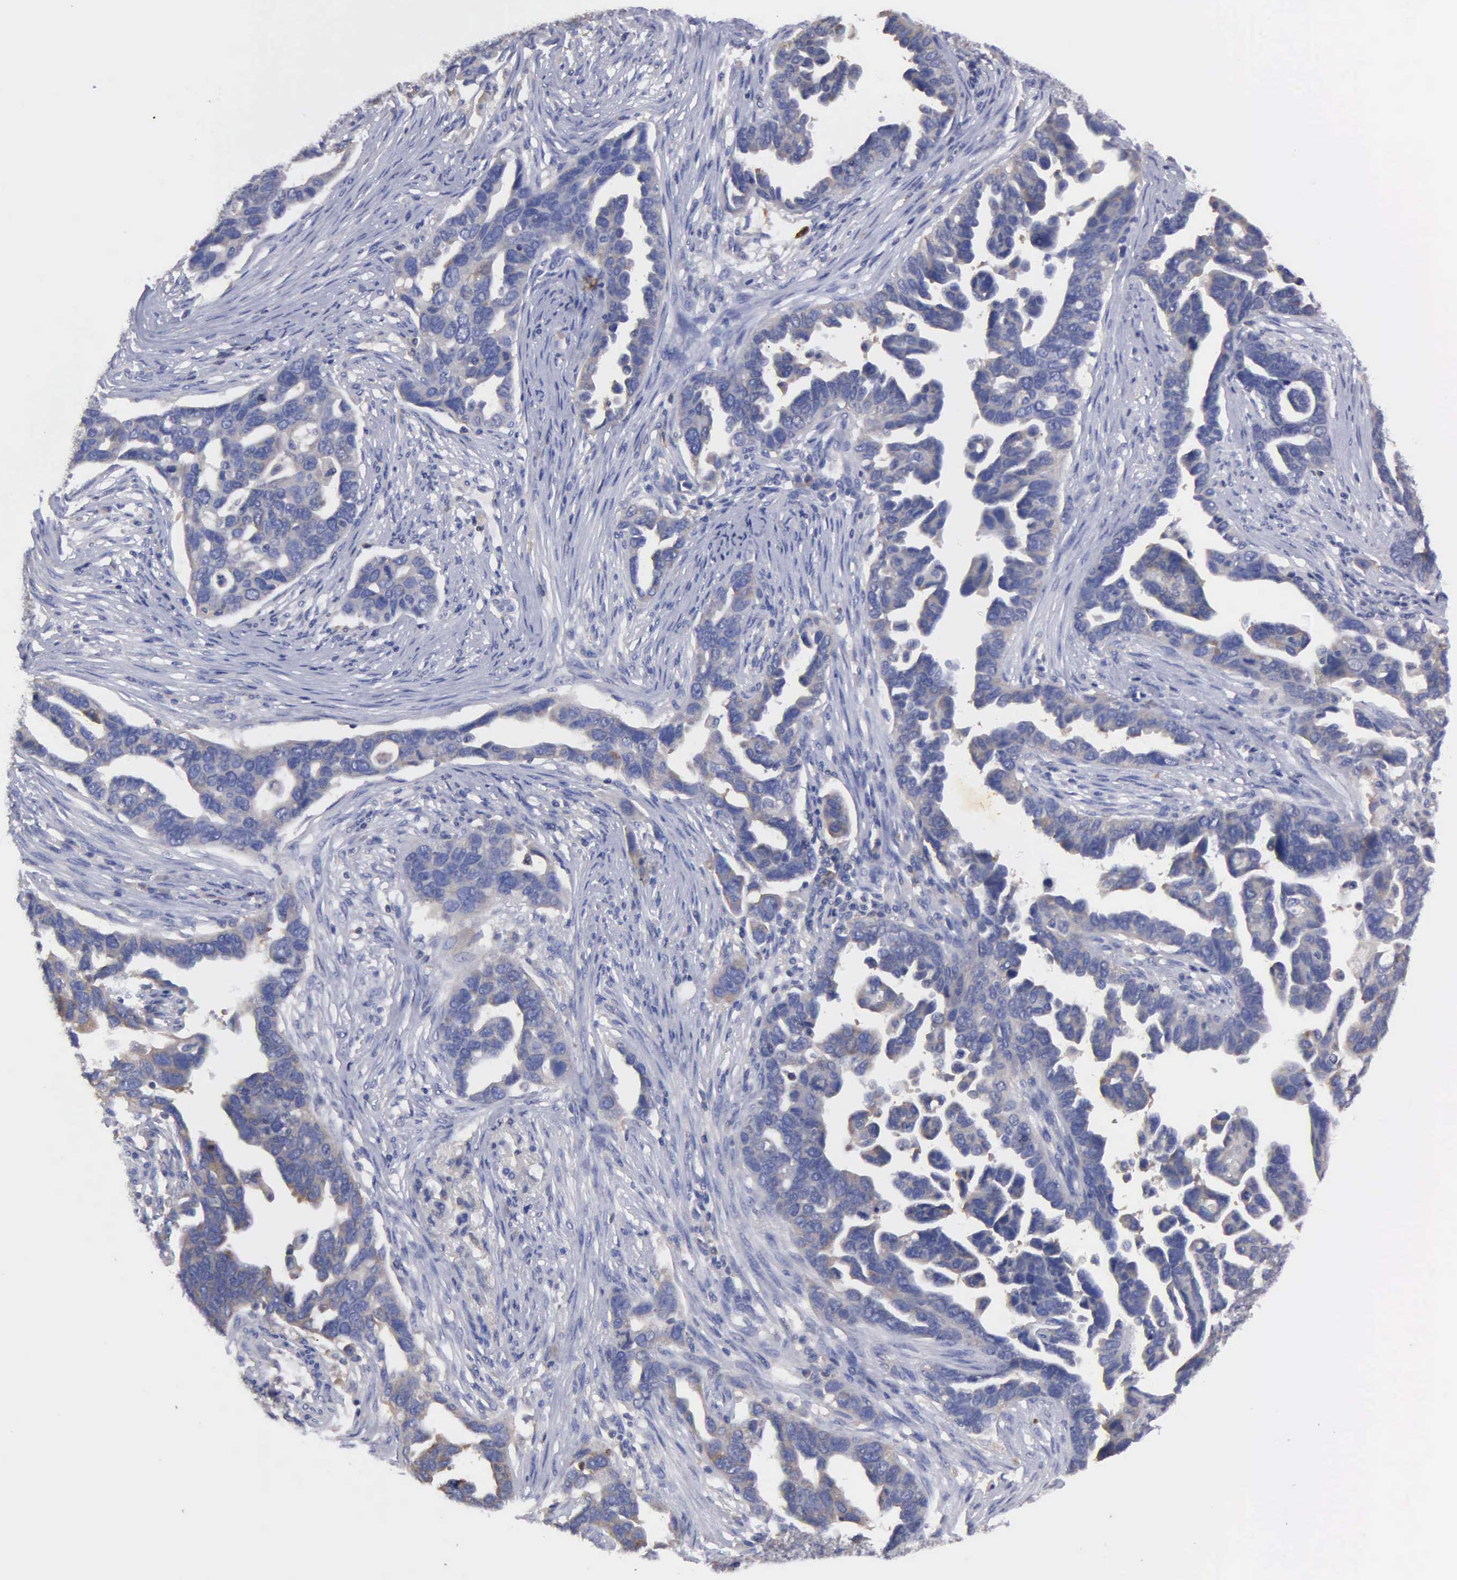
{"staining": {"intensity": "weak", "quantity": "<25%", "location": "cytoplasmic/membranous"}, "tissue": "ovarian cancer", "cell_type": "Tumor cells", "image_type": "cancer", "snomed": [{"axis": "morphology", "description": "Cystadenocarcinoma, serous, NOS"}, {"axis": "topography", "description": "Ovary"}], "caption": "There is no significant staining in tumor cells of ovarian serous cystadenocarcinoma. The staining was performed using DAB to visualize the protein expression in brown, while the nuclei were stained in blue with hematoxylin (Magnification: 20x).", "gene": "G6PD", "patient": {"sex": "female", "age": 54}}